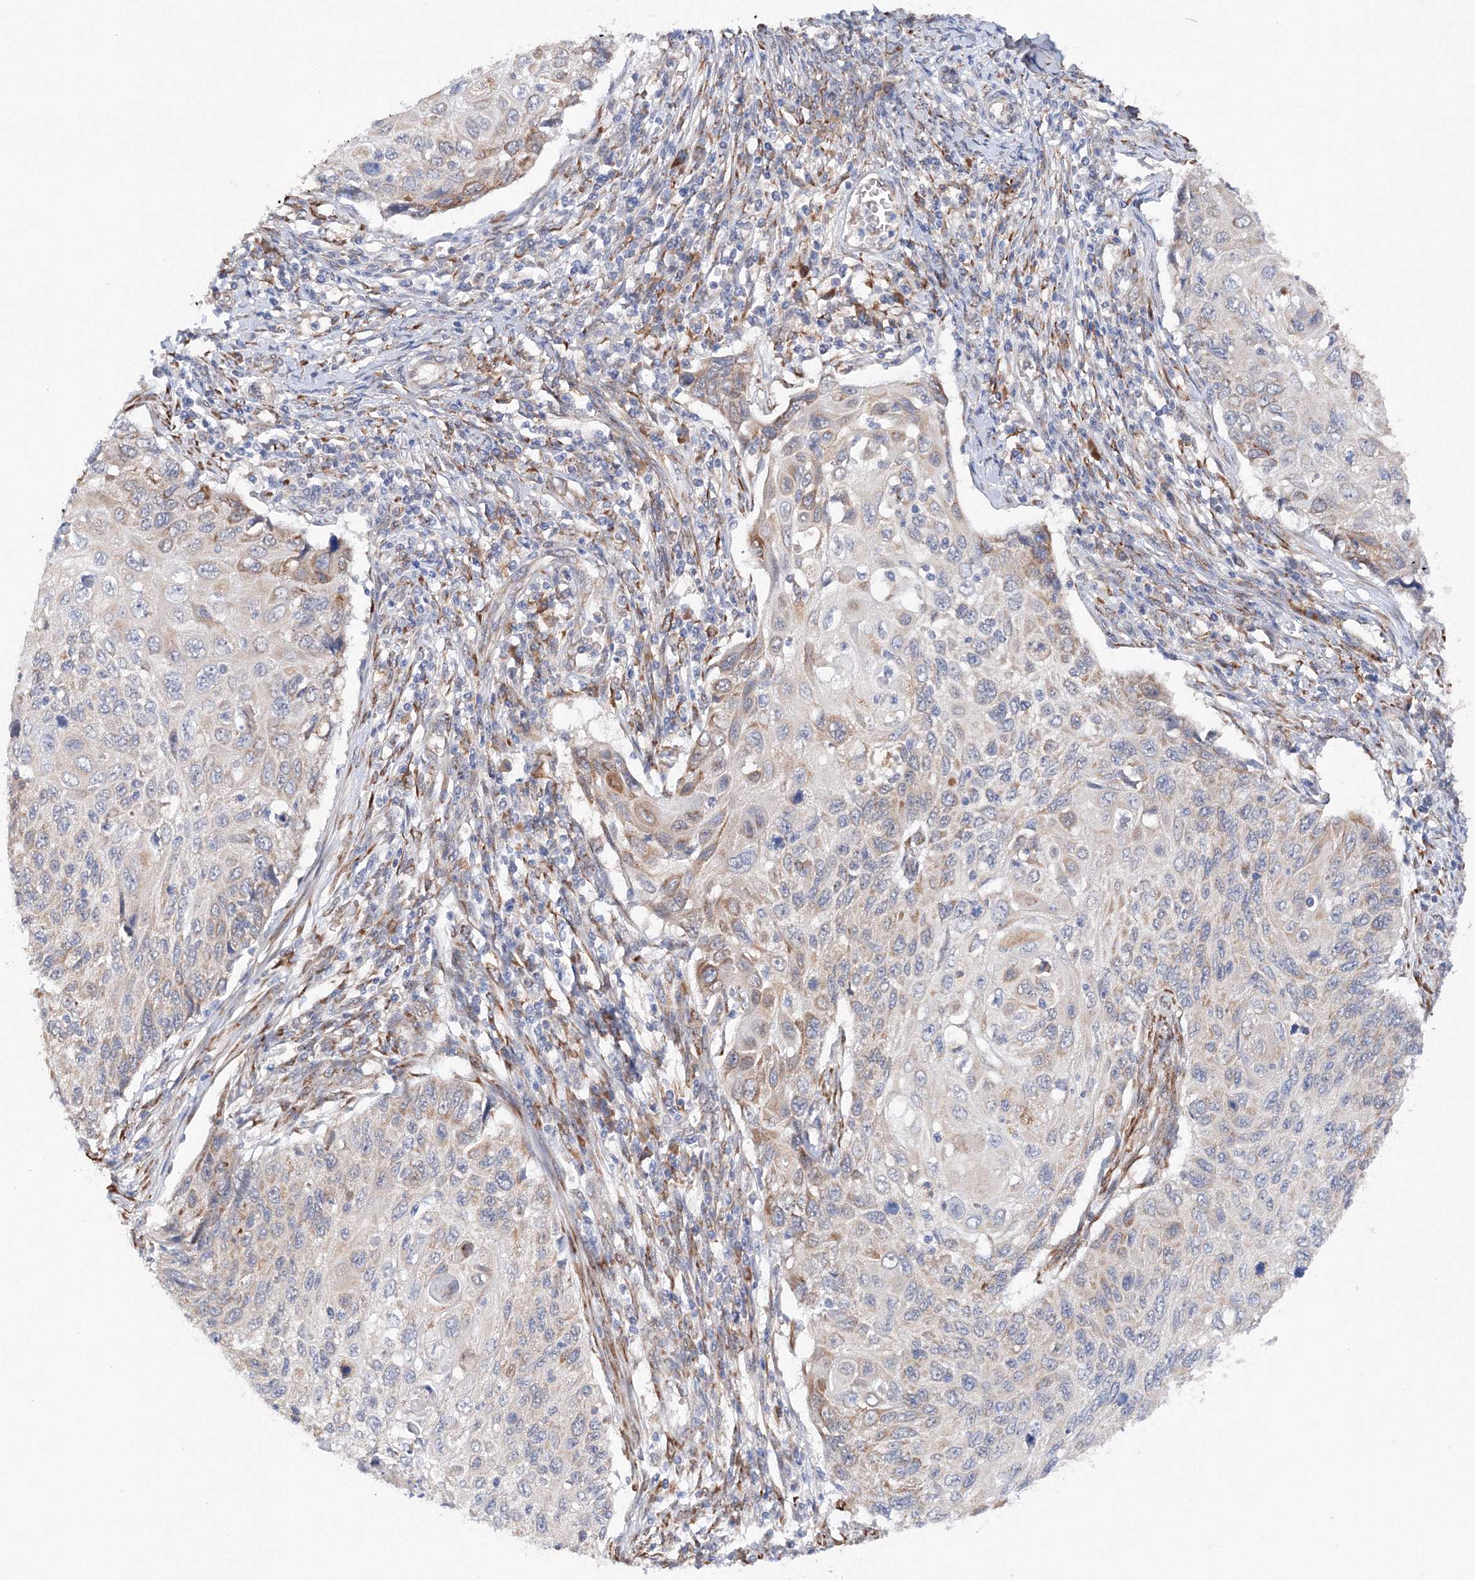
{"staining": {"intensity": "moderate", "quantity": "<25%", "location": "cytoplasmic/membranous"}, "tissue": "cervical cancer", "cell_type": "Tumor cells", "image_type": "cancer", "snomed": [{"axis": "morphology", "description": "Squamous cell carcinoma, NOS"}, {"axis": "topography", "description": "Cervix"}], "caption": "Tumor cells demonstrate low levels of moderate cytoplasmic/membranous positivity in approximately <25% of cells in human cervical cancer.", "gene": "DIS3L2", "patient": {"sex": "female", "age": 70}}